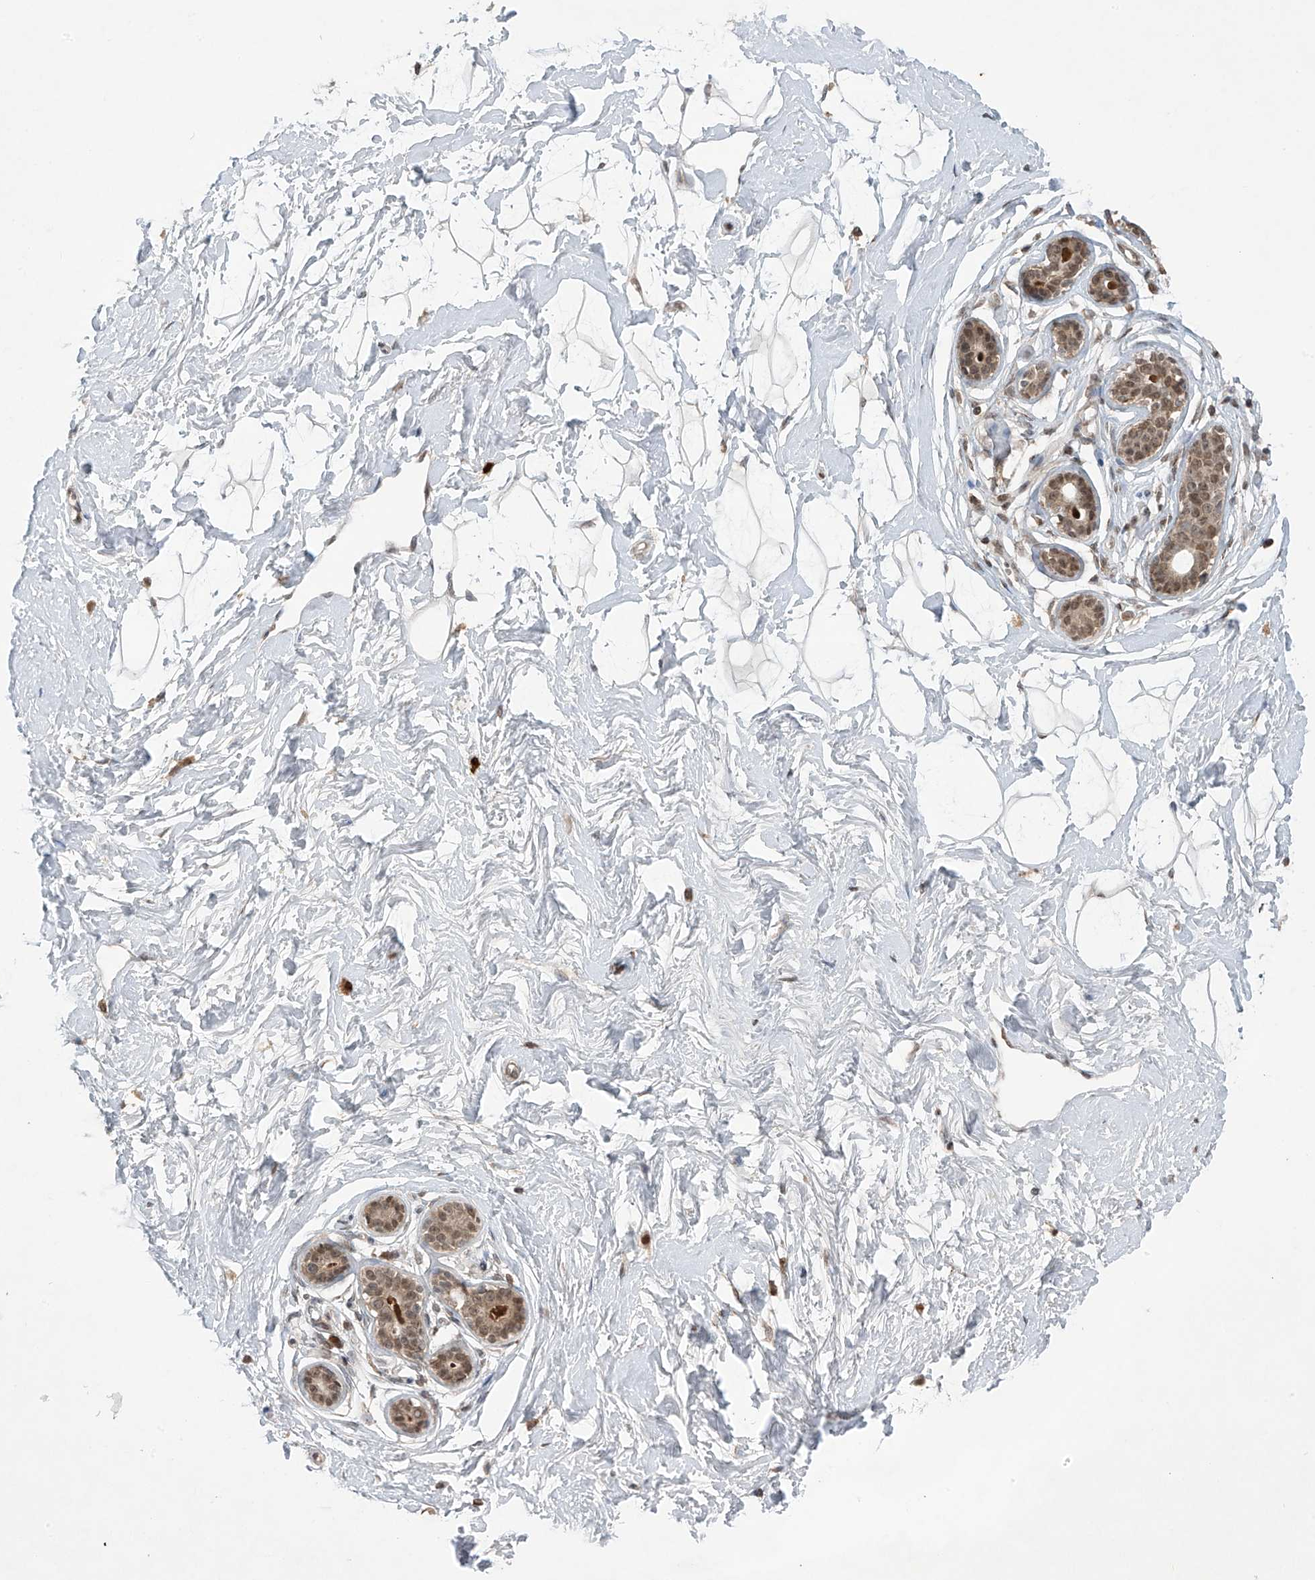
{"staining": {"intensity": "moderate", "quantity": "<25%", "location": "cytoplasmic/membranous,nuclear"}, "tissue": "breast", "cell_type": "Adipocytes", "image_type": "normal", "snomed": [{"axis": "morphology", "description": "Normal tissue, NOS"}, {"axis": "morphology", "description": "Adenoma, NOS"}, {"axis": "topography", "description": "Breast"}], "caption": "Immunohistochemical staining of normal human breast reveals moderate cytoplasmic/membranous,nuclear protein staining in approximately <25% of adipocytes. The protein of interest is shown in brown color, while the nuclei are stained blue.", "gene": "LCOR", "patient": {"sex": "female", "age": 23}}